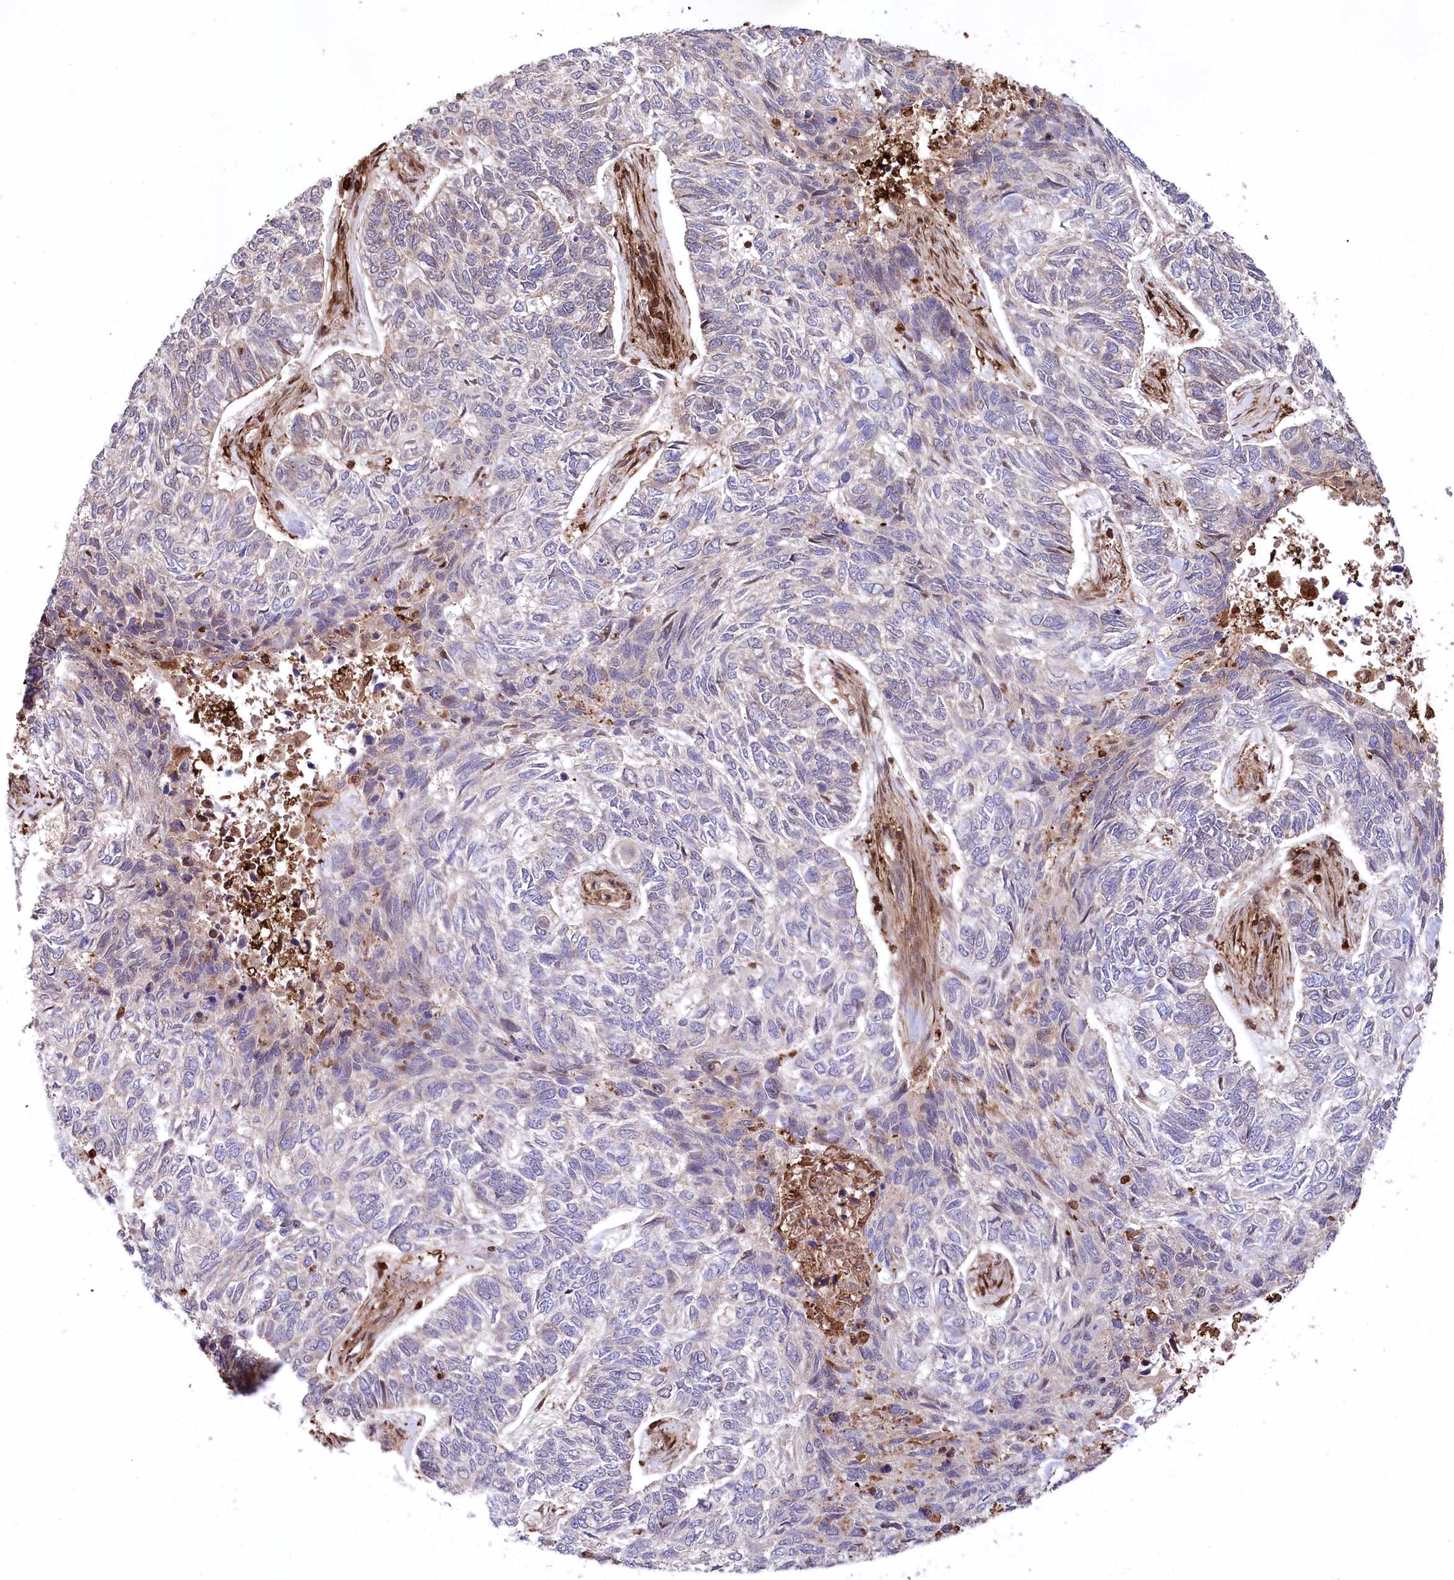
{"staining": {"intensity": "weak", "quantity": "<25%", "location": "cytoplasmic/membranous"}, "tissue": "skin cancer", "cell_type": "Tumor cells", "image_type": "cancer", "snomed": [{"axis": "morphology", "description": "Basal cell carcinoma"}, {"axis": "topography", "description": "Skin"}], "caption": "The image displays no staining of tumor cells in skin basal cell carcinoma.", "gene": "LSG1", "patient": {"sex": "female", "age": 65}}